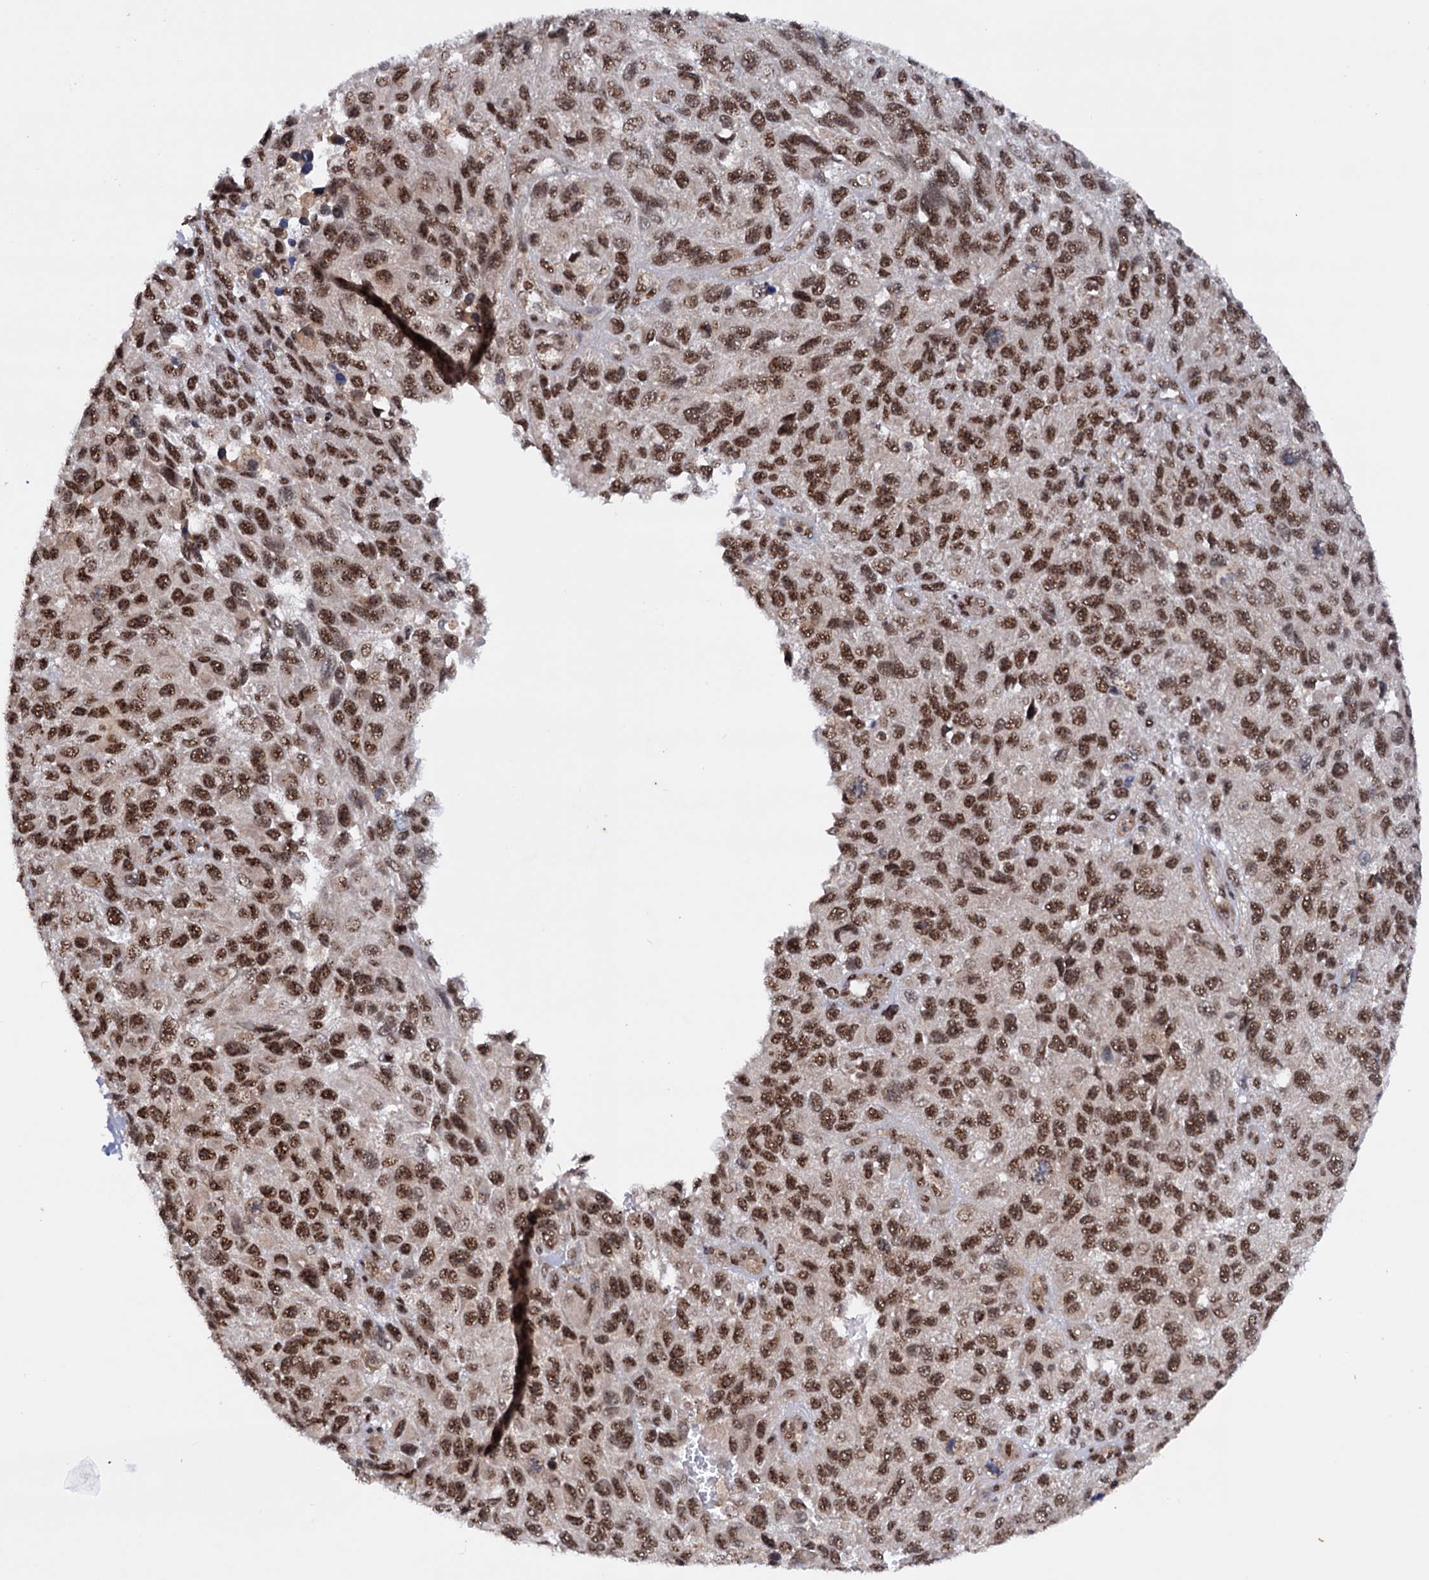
{"staining": {"intensity": "strong", "quantity": ">75%", "location": "nuclear"}, "tissue": "melanoma", "cell_type": "Tumor cells", "image_type": "cancer", "snomed": [{"axis": "morphology", "description": "Normal tissue, NOS"}, {"axis": "morphology", "description": "Malignant melanoma, NOS"}, {"axis": "topography", "description": "Skin"}], "caption": "Immunohistochemical staining of malignant melanoma shows high levels of strong nuclear protein positivity in approximately >75% of tumor cells.", "gene": "TBC1D12", "patient": {"sex": "female", "age": 96}}